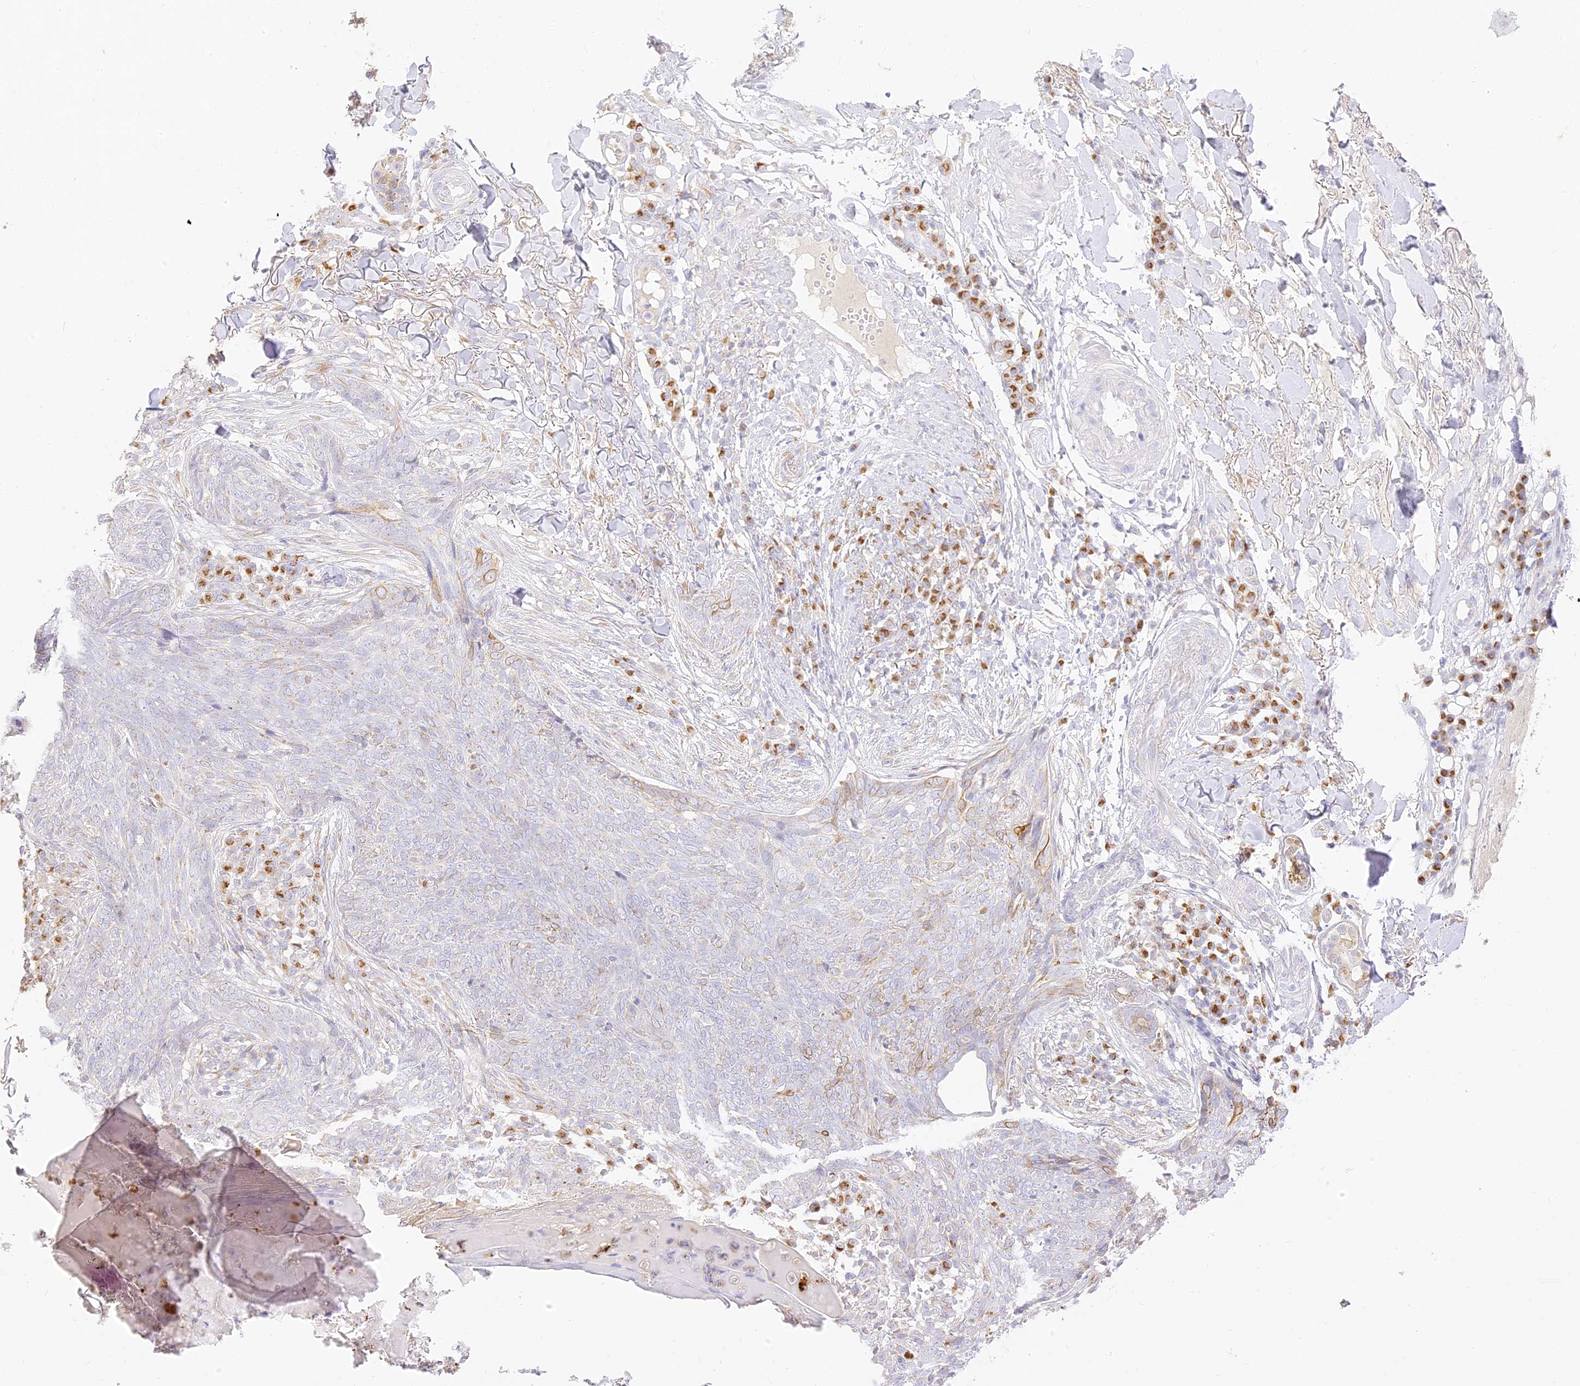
{"staining": {"intensity": "weak", "quantity": "<25%", "location": "cytoplasmic/membranous"}, "tissue": "skin cancer", "cell_type": "Tumor cells", "image_type": "cancer", "snomed": [{"axis": "morphology", "description": "Basal cell carcinoma"}, {"axis": "topography", "description": "Skin"}], "caption": "Immunohistochemistry (IHC) photomicrograph of human skin basal cell carcinoma stained for a protein (brown), which displays no expression in tumor cells.", "gene": "SEC13", "patient": {"sex": "male", "age": 85}}